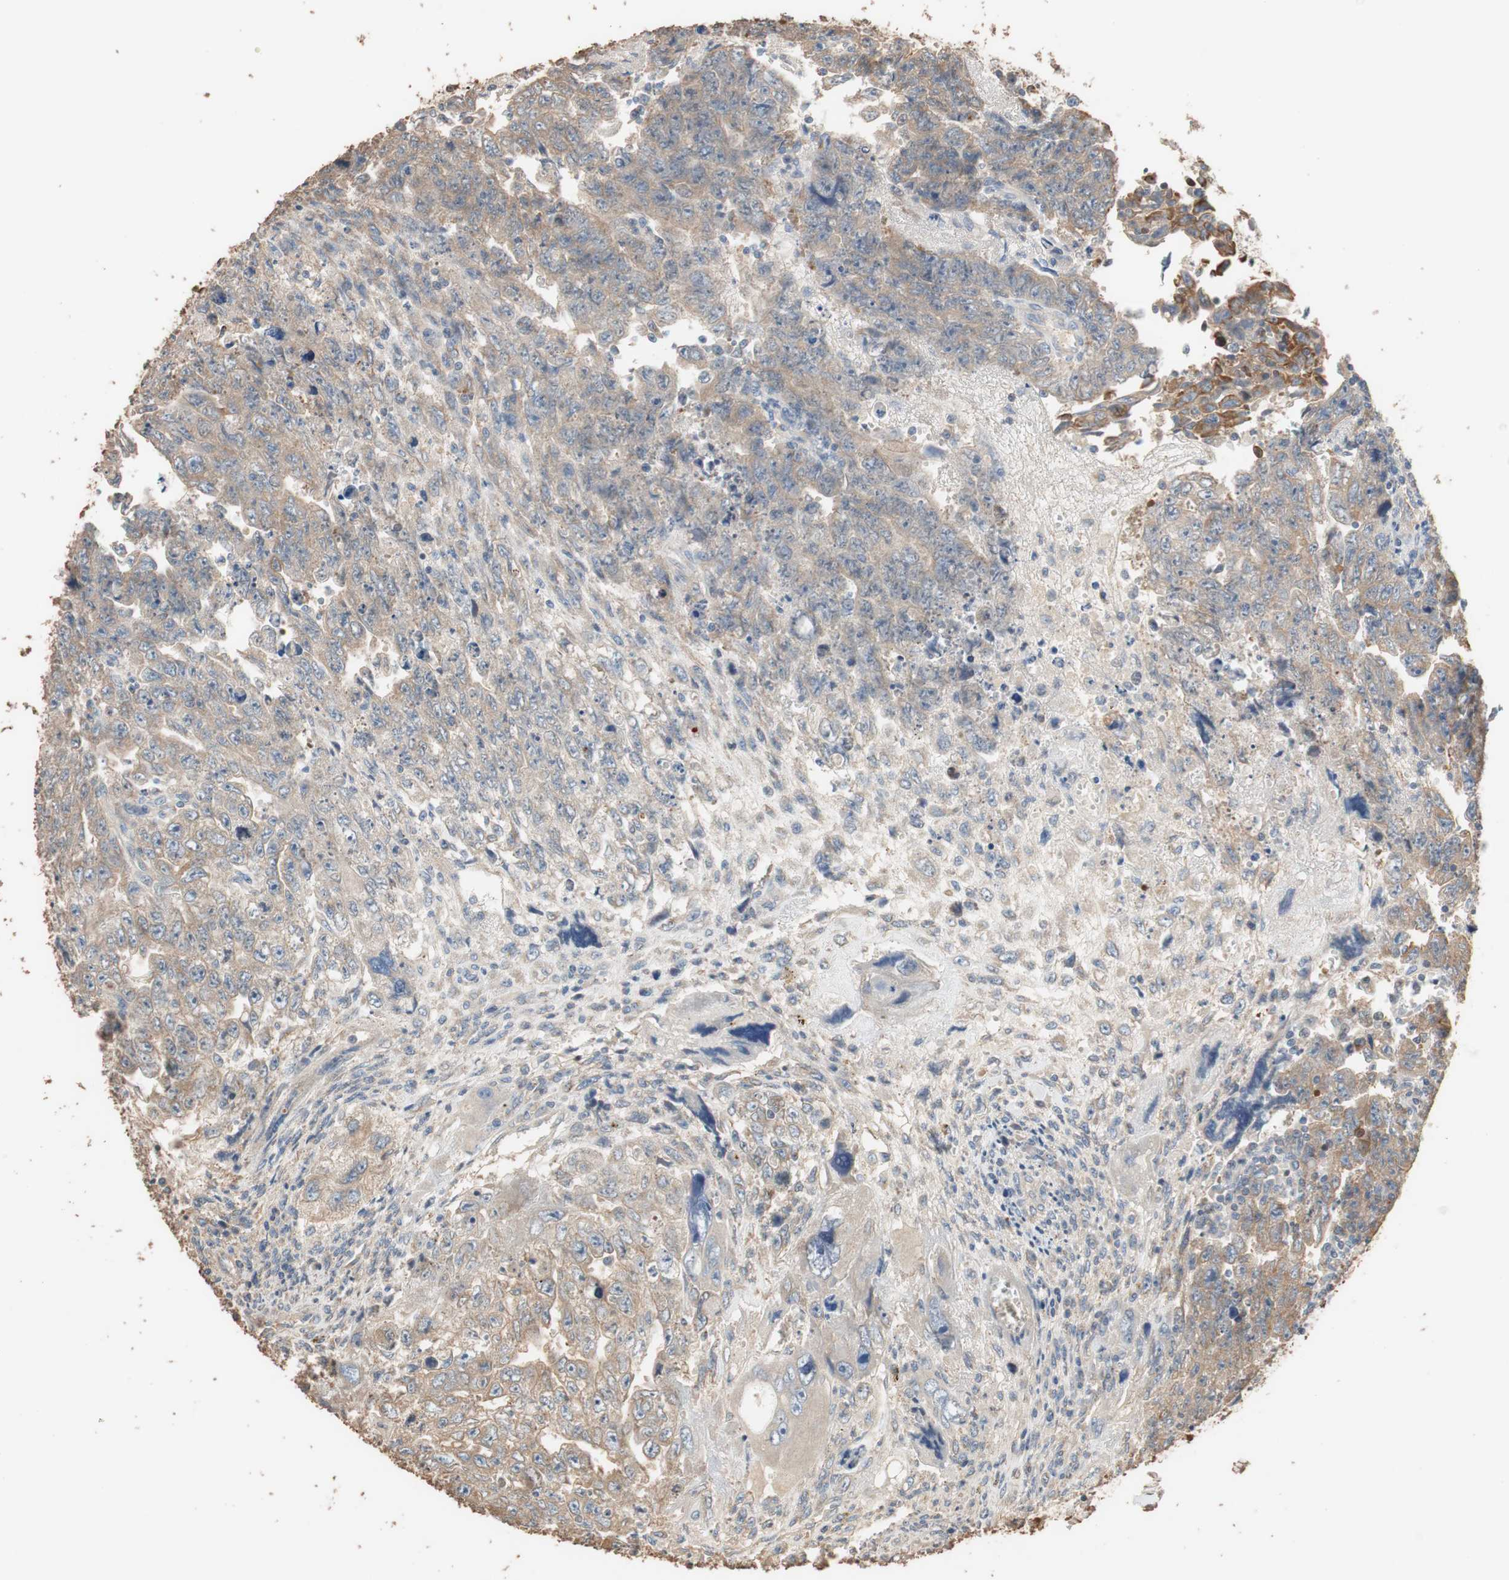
{"staining": {"intensity": "moderate", "quantity": ">75%", "location": "cytoplasmic/membranous"}, "tissue": "testis cancer", "cell_type": "Tumor cells", "image_type": "cancer", "snomed": [{"axis": "morphology", "description": "Carcinoma, Embryonal, NOS"}, {"axis": "topography", "description": "Testis"}], "caption": "This photomicrograph reveals embryonal carcinoma (testis) stained with immunohistochemistry (IHC) to label a protein in brown. The cytoplasmic/membranous of tumor cells show moderate positivity for the protein. Nuclei are counter-stained blue.", "gene": "TUBB", "patient": {"sex": "male", "age": 28}}